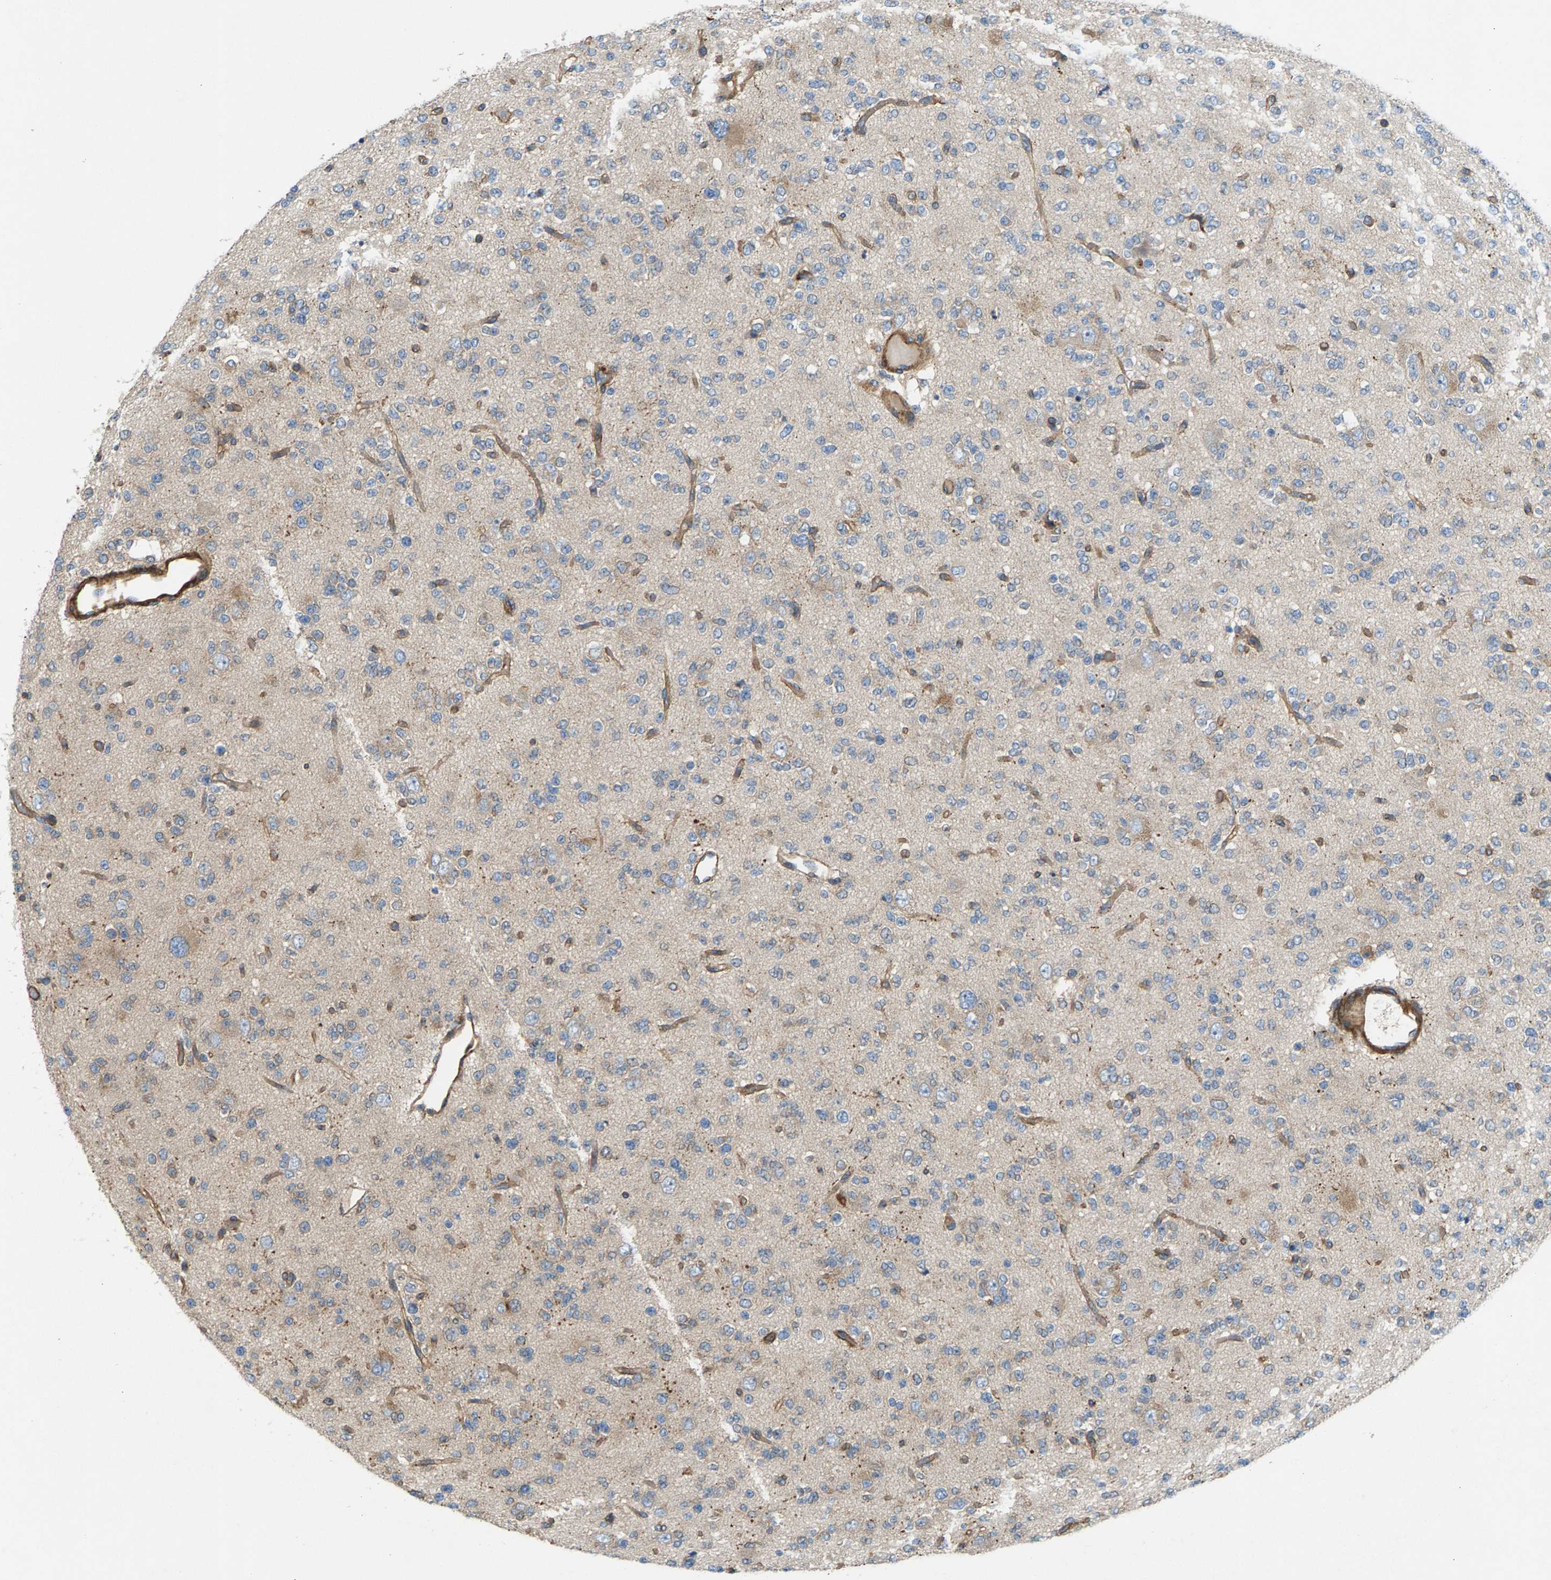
{"staining": {"intensity": "negative", "quantity": "none", "location": "none"}, "tissue": "glioma", "cell_type": "Tumor cells", "image_type": "cancer", "snomed": [{"axis": "morphology", "description": "Glioma, malignant, Low grade"}, {"axis": "topography", "description": "Brain"}], "caption": "Human glioma stained for a protein using IHC demonstrates no staining in tumor cells.", "gene": "PDCL", "patient": {"sex": "male", "age": 38}}